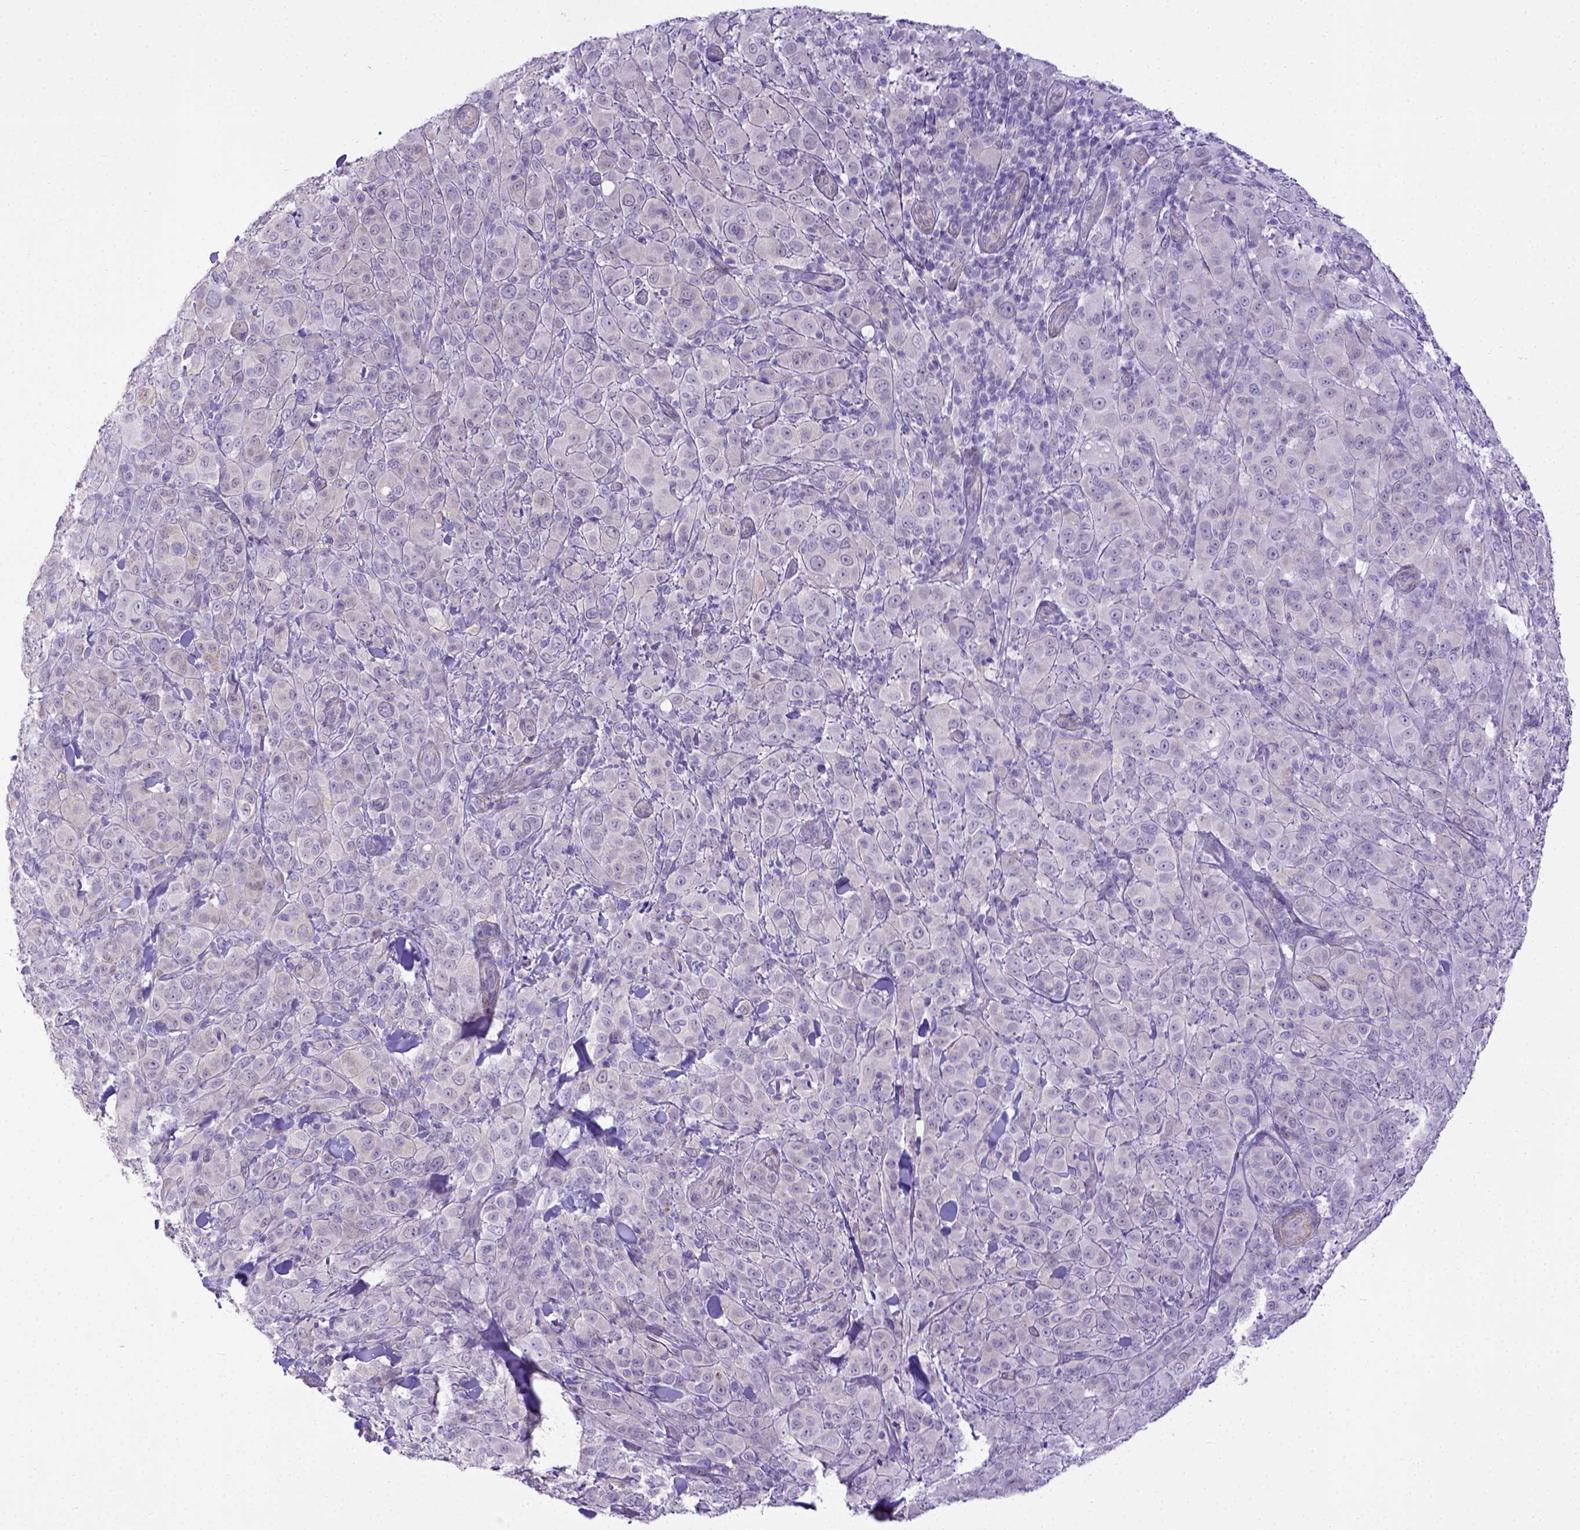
{"staining": {"intensity": "negative", "quantity": "none", "location": "none"}, "tissue": "melanoma", "cell_type": "Tumor cells", "image_type": "cancer", "snomed": [{"axis": "morphology", "description": "Malignant melanoma, NOS"}, {"axis": "topography", "description": "Skin"}], "caption": "Immunohistochemistry image of neoplastic tissue: human melanoma stained with DAB reveals no significant protein expression in tumor cells.", "gene": "BTN1A1", "patient": {"sex": "female", "age": 87}}